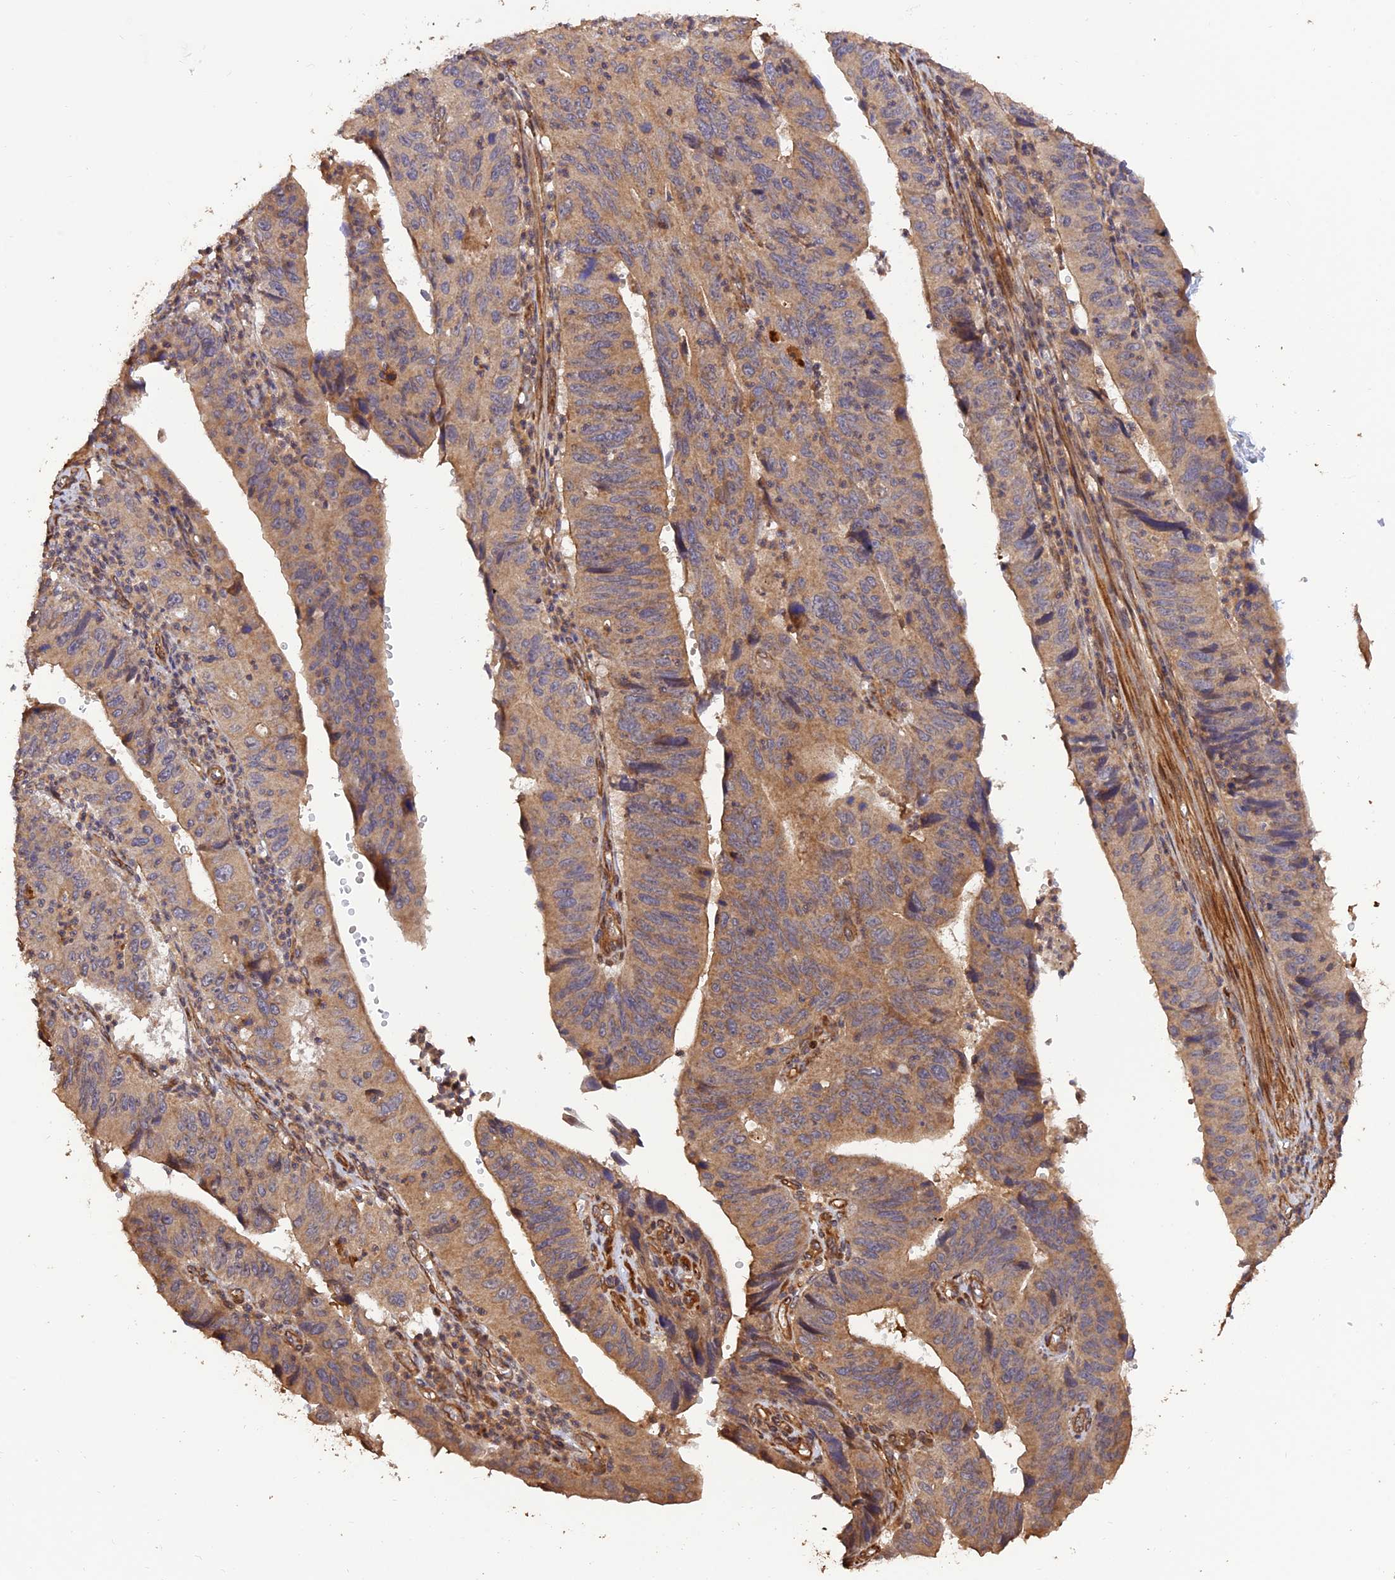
{"staining": {"intensity": "moderate", "quantity": "25%-75%", "location": "cytoplasmic/membranous"}, "tissue": "stomach cancer", "cell_type": "Tumor cells", "image_type": "cancer", "snomed": [{"axis": "morphology", "description": "Adenocarcinoma, NOS"}, {"axis": "topography", "description": "Stomach"}], "caption": "Protein expression by immunohistochemistry displays moderate cytoplasmic/membranous expression in about 25%-75% of tumor cells in stomach cancer.", "gene": "CREBL2", "patient": {"sex": "male", "age": 59}}